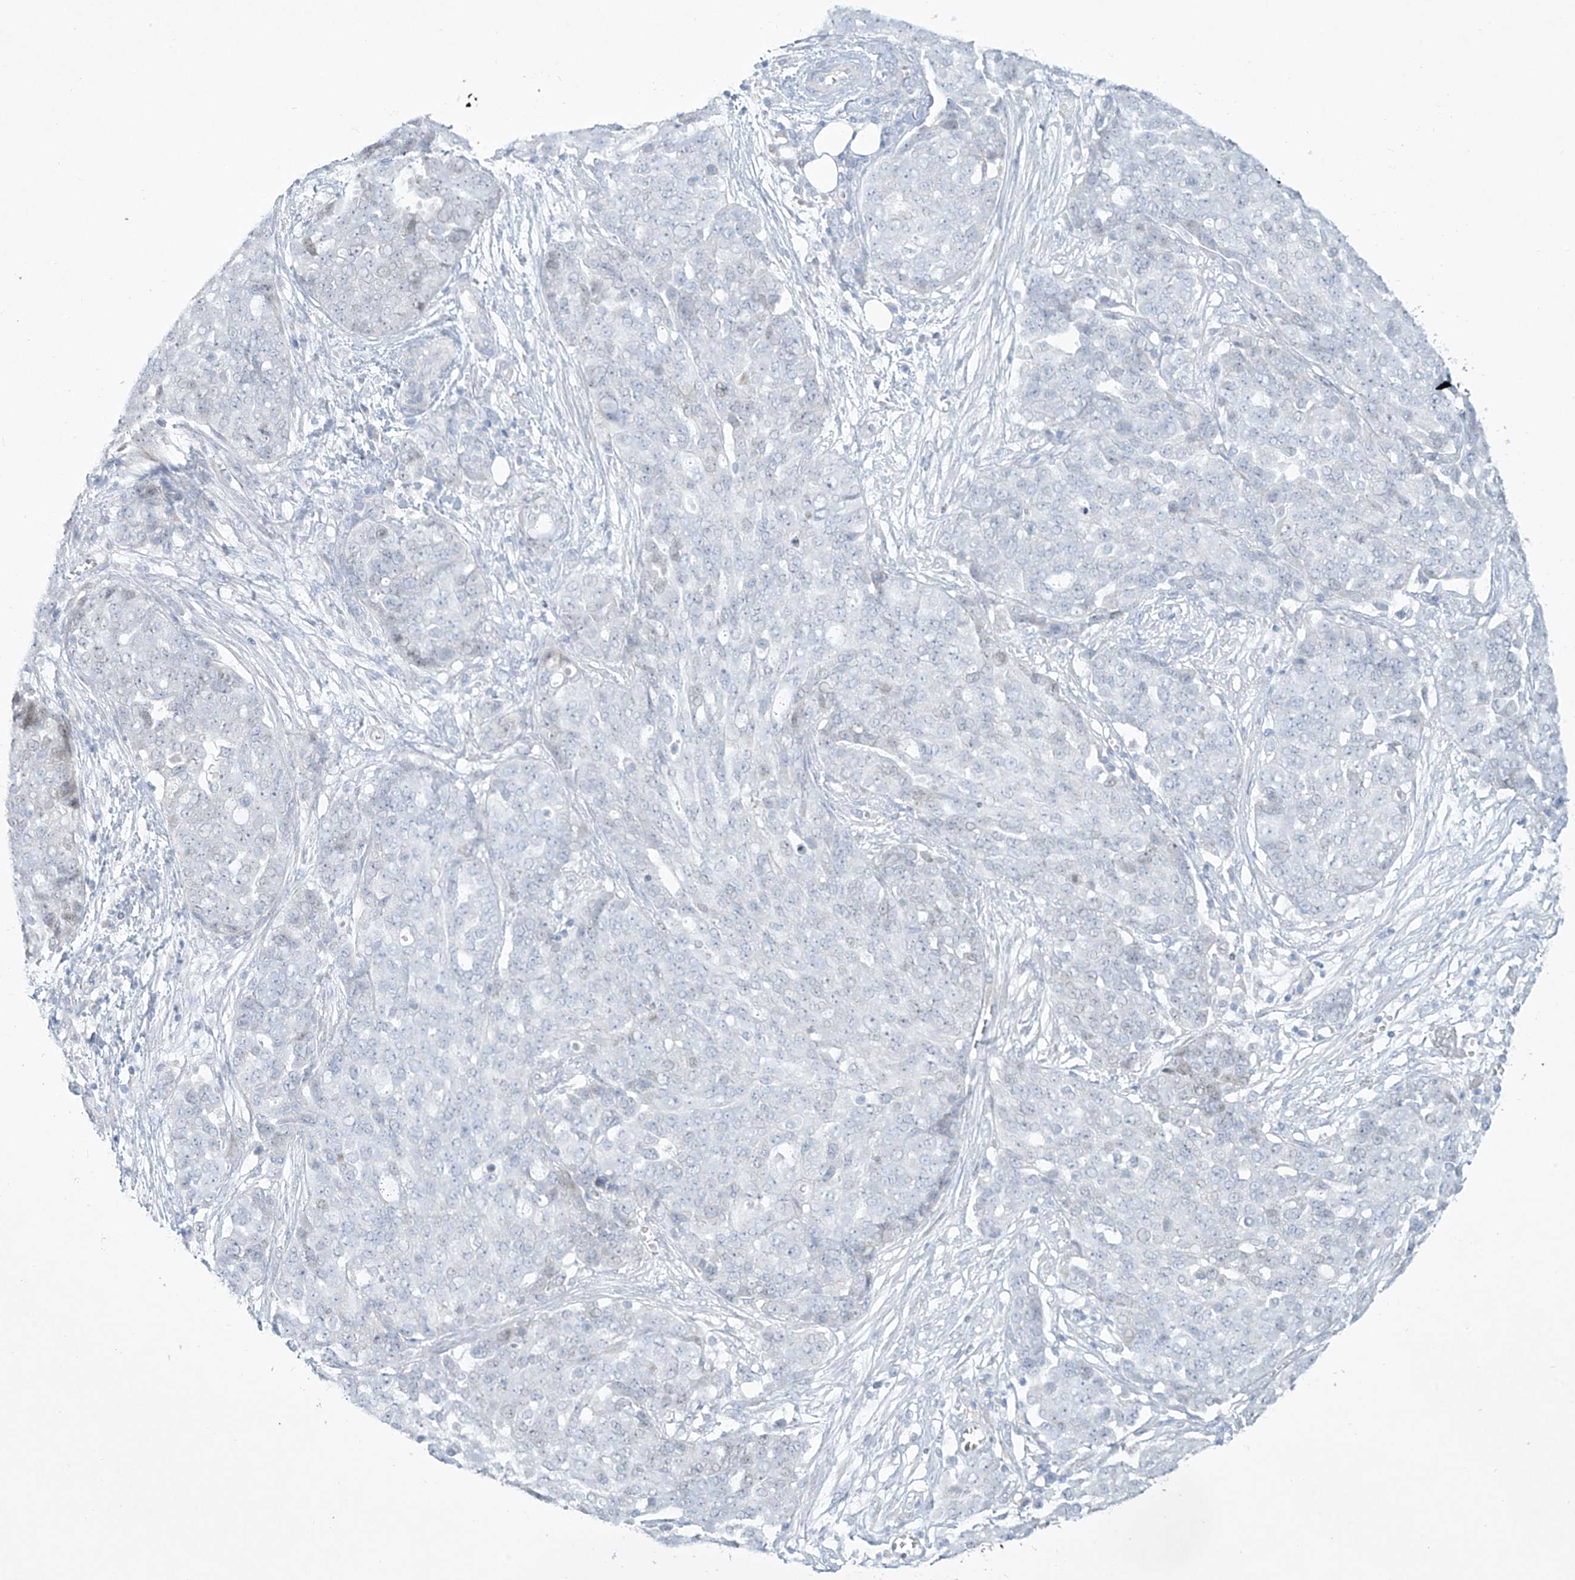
{"staining": {"intensity": "negative", "quantity": "none", "location": "none"}, "tissue": "ovarian cancer", "cell_type": "Tumor cells", "image_type": "cancer", "snomed": [{"axis": "morphology", "description": "Cystadenocarcinoma, serous, NOS"}, {"axis": "topography", "description": "Soft tissue"}, {"axis": "topography", "description": "Ovary"}], "caption": "An image of ovarian cancer (serous cystadenocarcinoma) stained for a protein reveals no brown staining in tumor cells. The staining was performed using DAB (3,3'-diaminobenzidine) to visualize the protein expression in brown, while the nuclei were stained in blue with hematoxylin (Magnification: 20x).", "gene": "PAX6", "patient": {"sex": "female", "age": 57}}